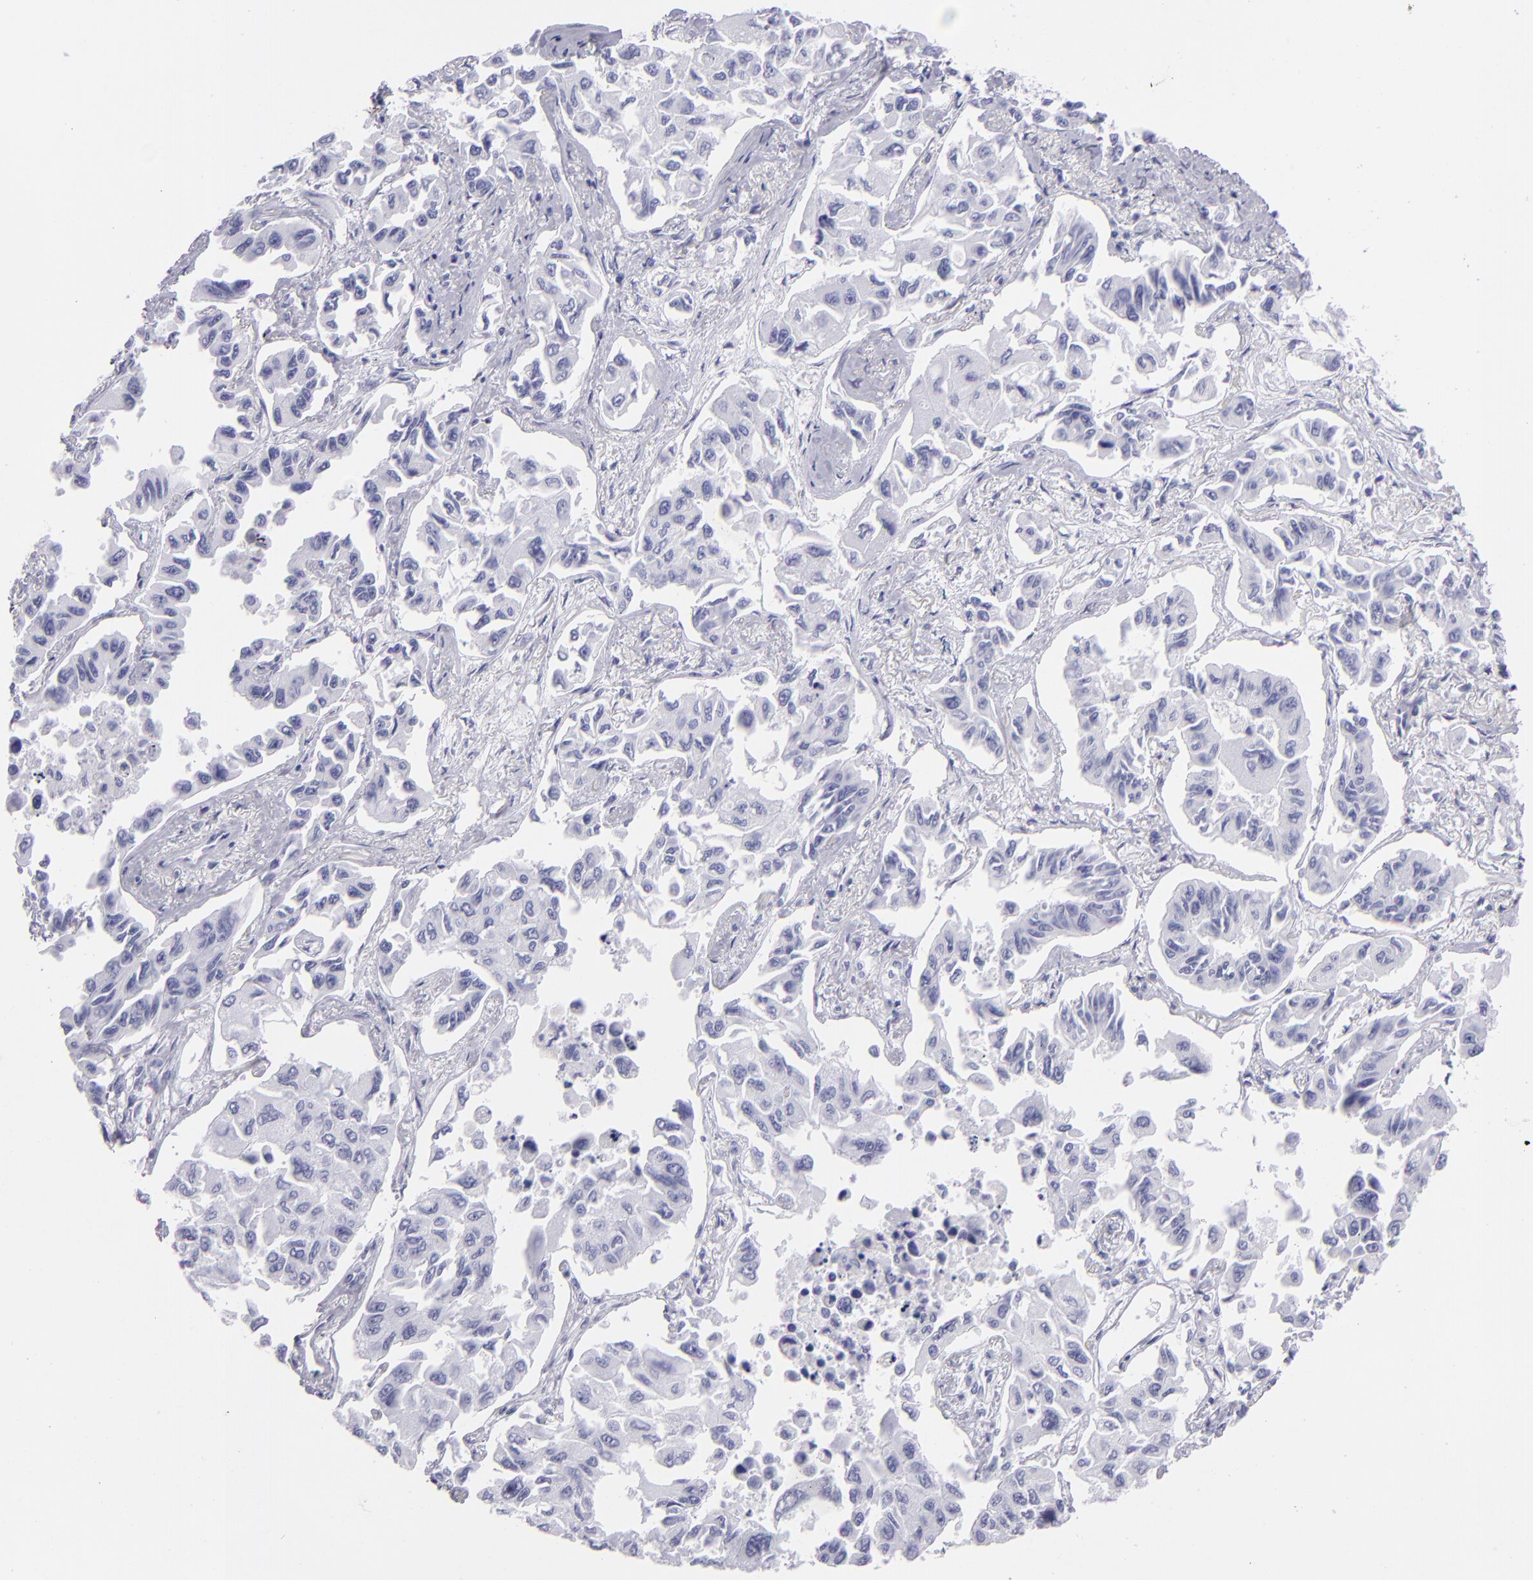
{"staining": {"intensity": "negative", "quantity": "none", "location": "none"}, "tissue": "lung cancer", "cell_type": "Tumor cells", "image_type": "cancer", "snomed": [{"axis": "morphology", "description": "Adenocarcinoma, NOS"}, {"axis": "topography", "description": "Lung"}], "caption": "Immunohistochemistry (IHC) image of human lung adenocarcinoma stained for a protein (brown), which shows no expression in tumor cells.", "gene": "PVALB", "patient": {"sex": "male", "age": 64}}